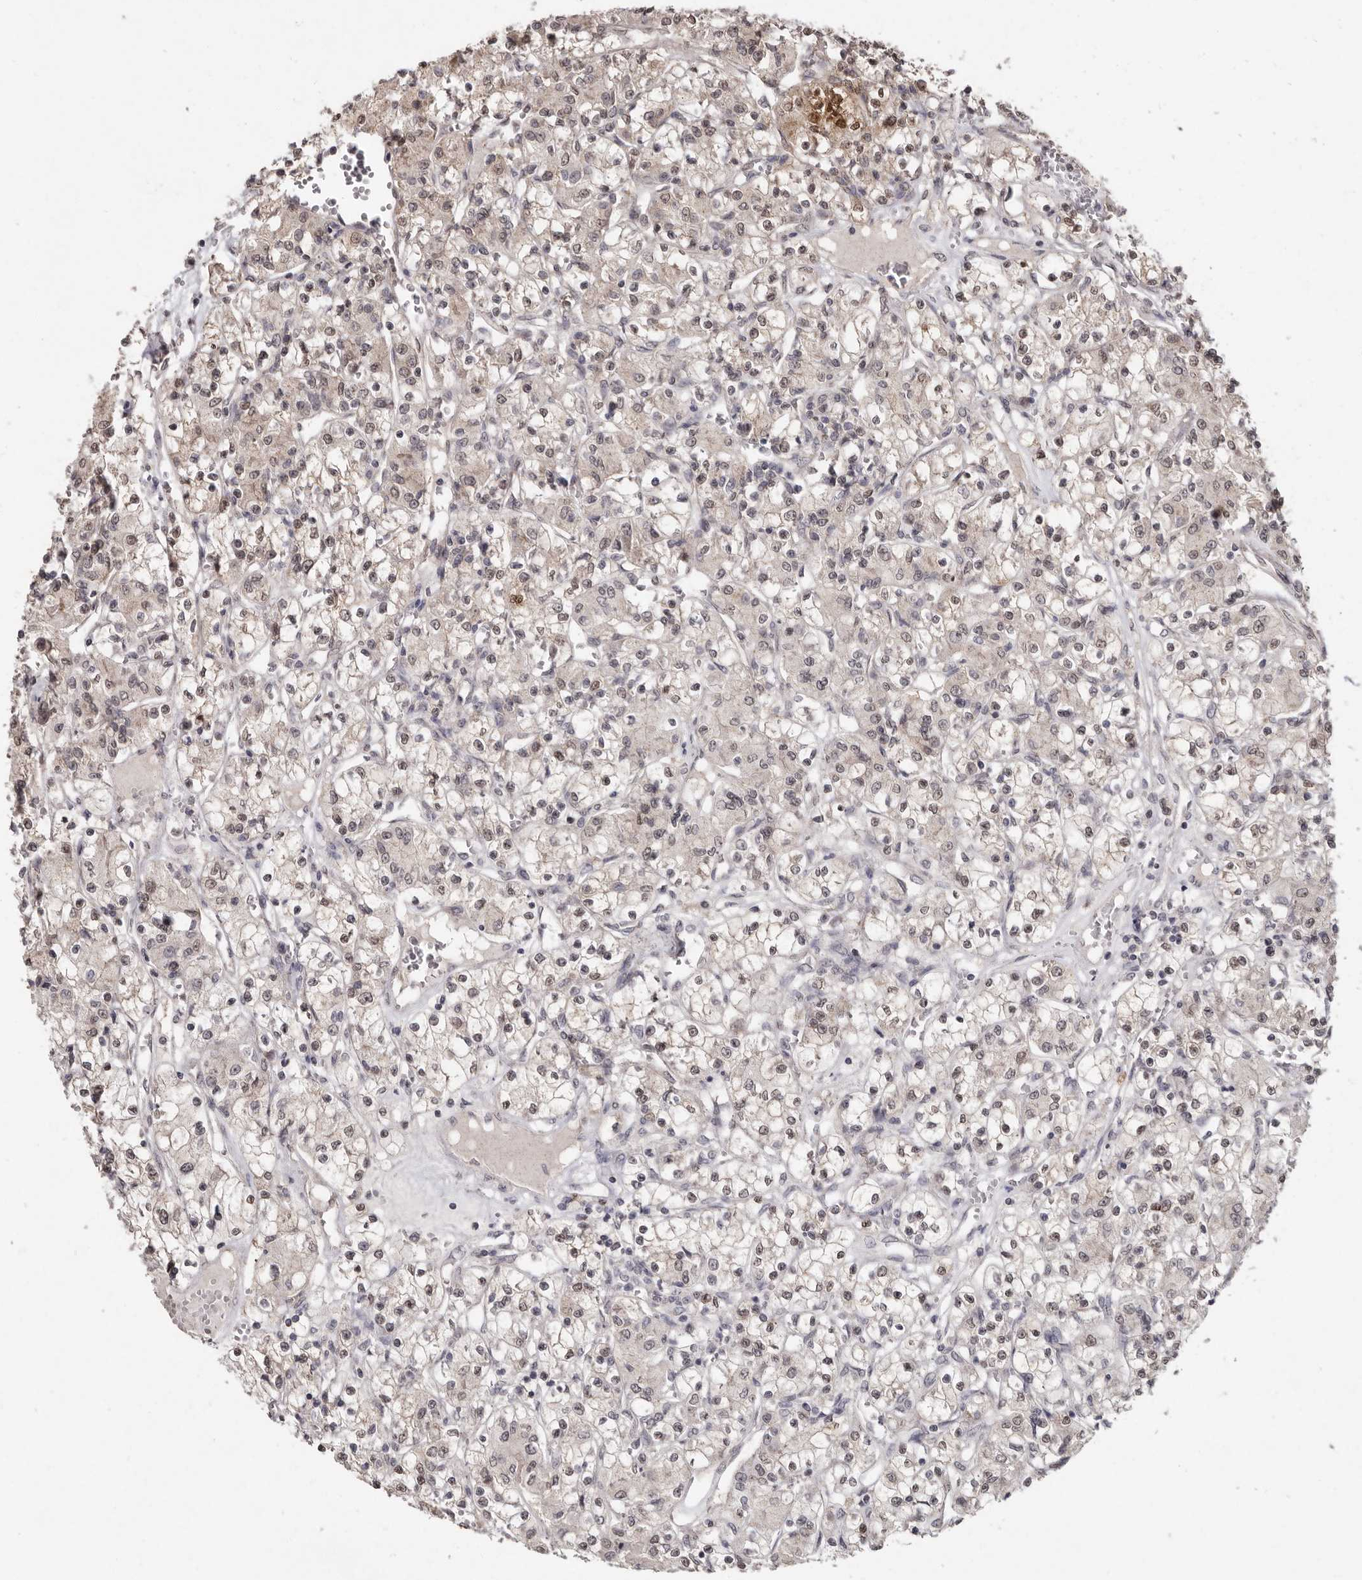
{"staining": {"intensity": "weak", "quantity": ">75%", "location": "nuclear"}, "tissue": "renal cancer", "cell_type": "Tumor cells", "image_type": "cancer", "snomed": [{"axis": "morphology", "description": "Adenocarcinoma, NOS"}, {"axis": "topography", "description": "Kidney"}], "caption": "IHC histopathology image of renal cancer (adenocarcinoma) stained for a protein (brown), which demonstrates low levels of weak nuclear positivity in about >75% of tumor cells.", "gene": "LINGO2", "patient": {"sex": "female", "age": 59}}